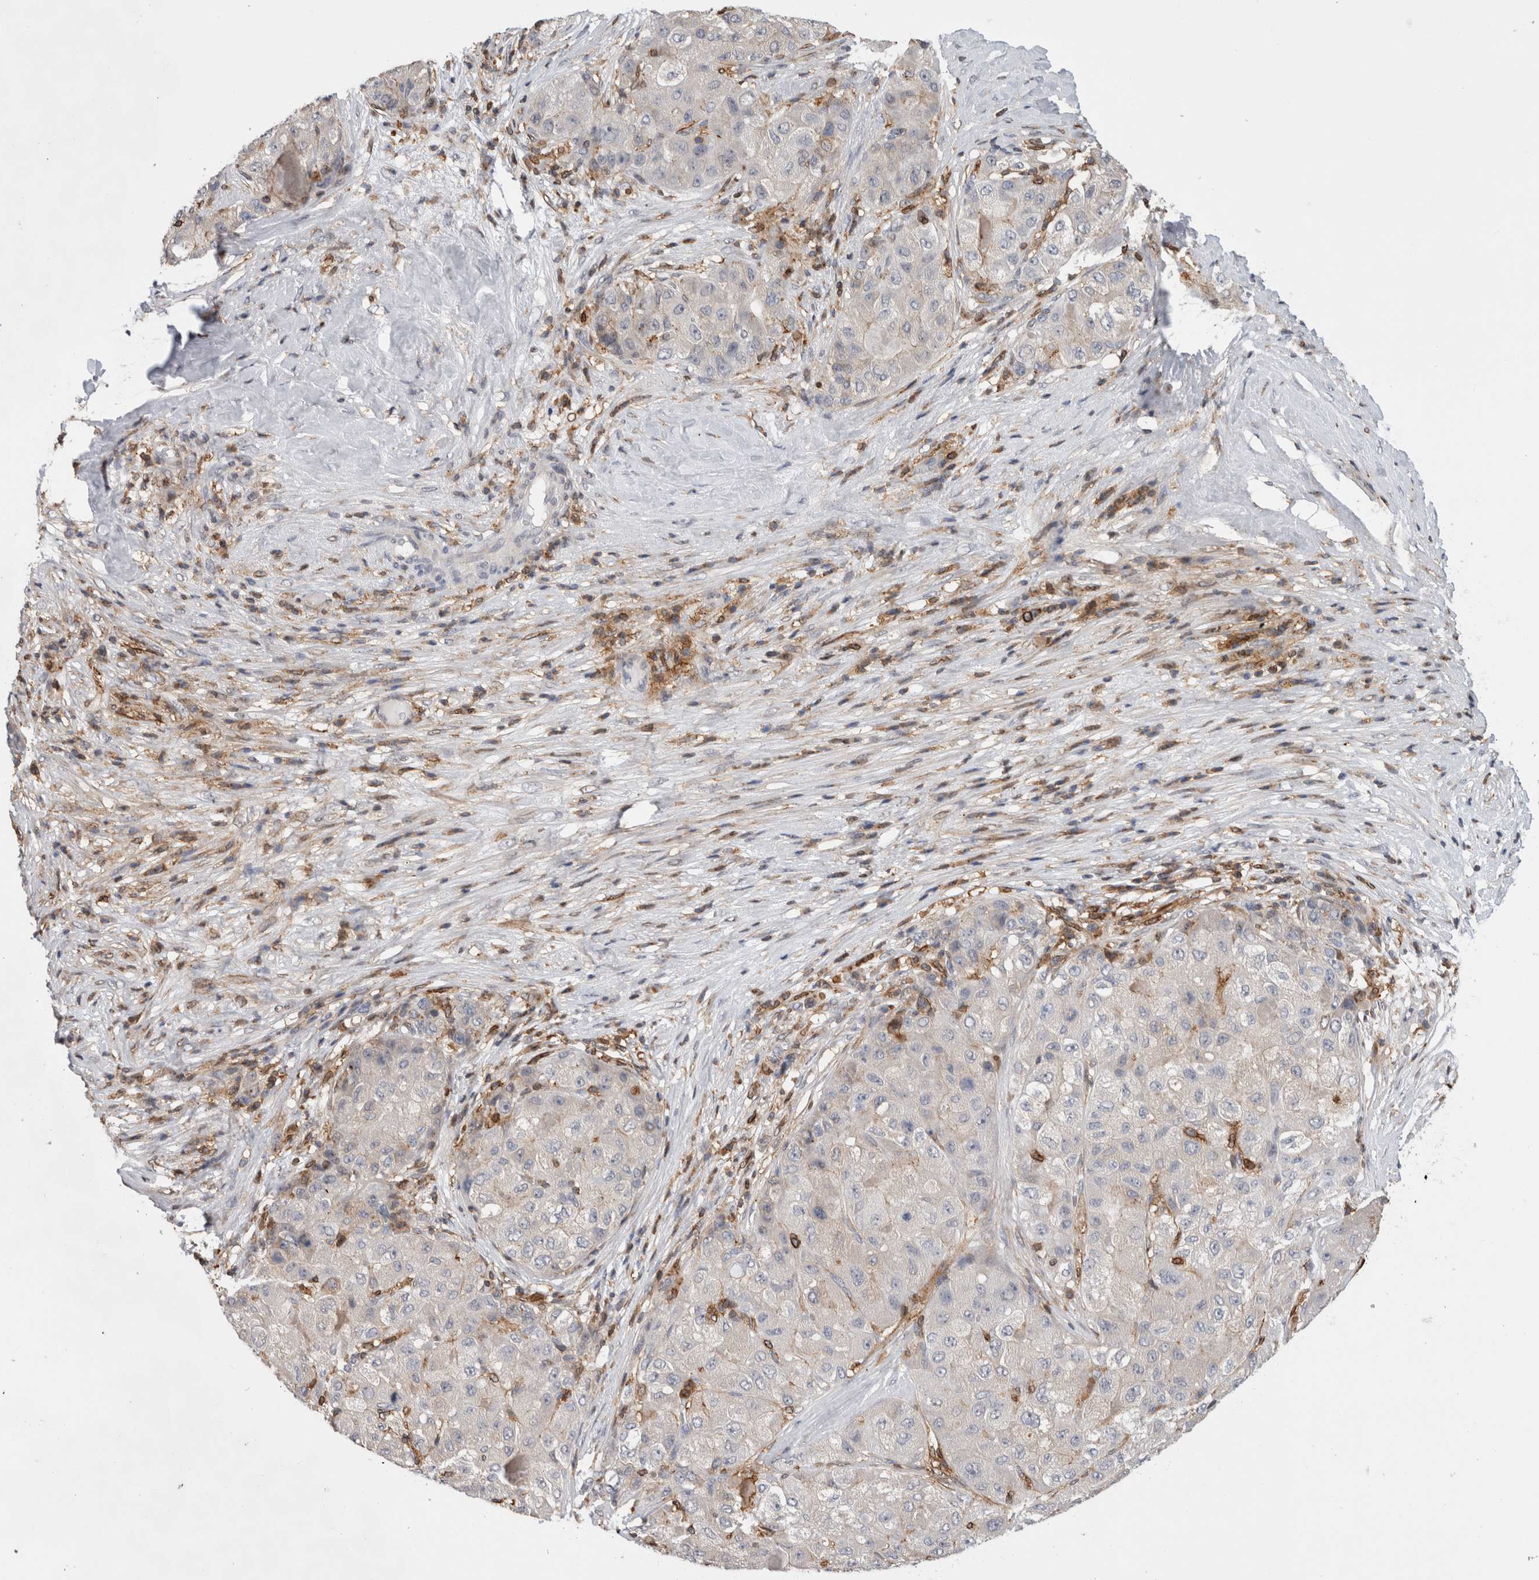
{"staining": {"intensity": "negative", "quantity": "none", "location": "none"}, "tissue": "liver cancer", "cell_type": "Tumor cells", "image_type": "cancer", "snomed": [{"axis": "morphology", "description": "Carcinoma, Hepatocellular, NOS"}, {"axis": "topography", "description": "Liver"}], "caption": "The histopathology image shows no staining of tumor cells in hepatocellular carcinoma (liver).", "gene": "CCDC88B", "patient": {"sex": "male", "age": 80}}